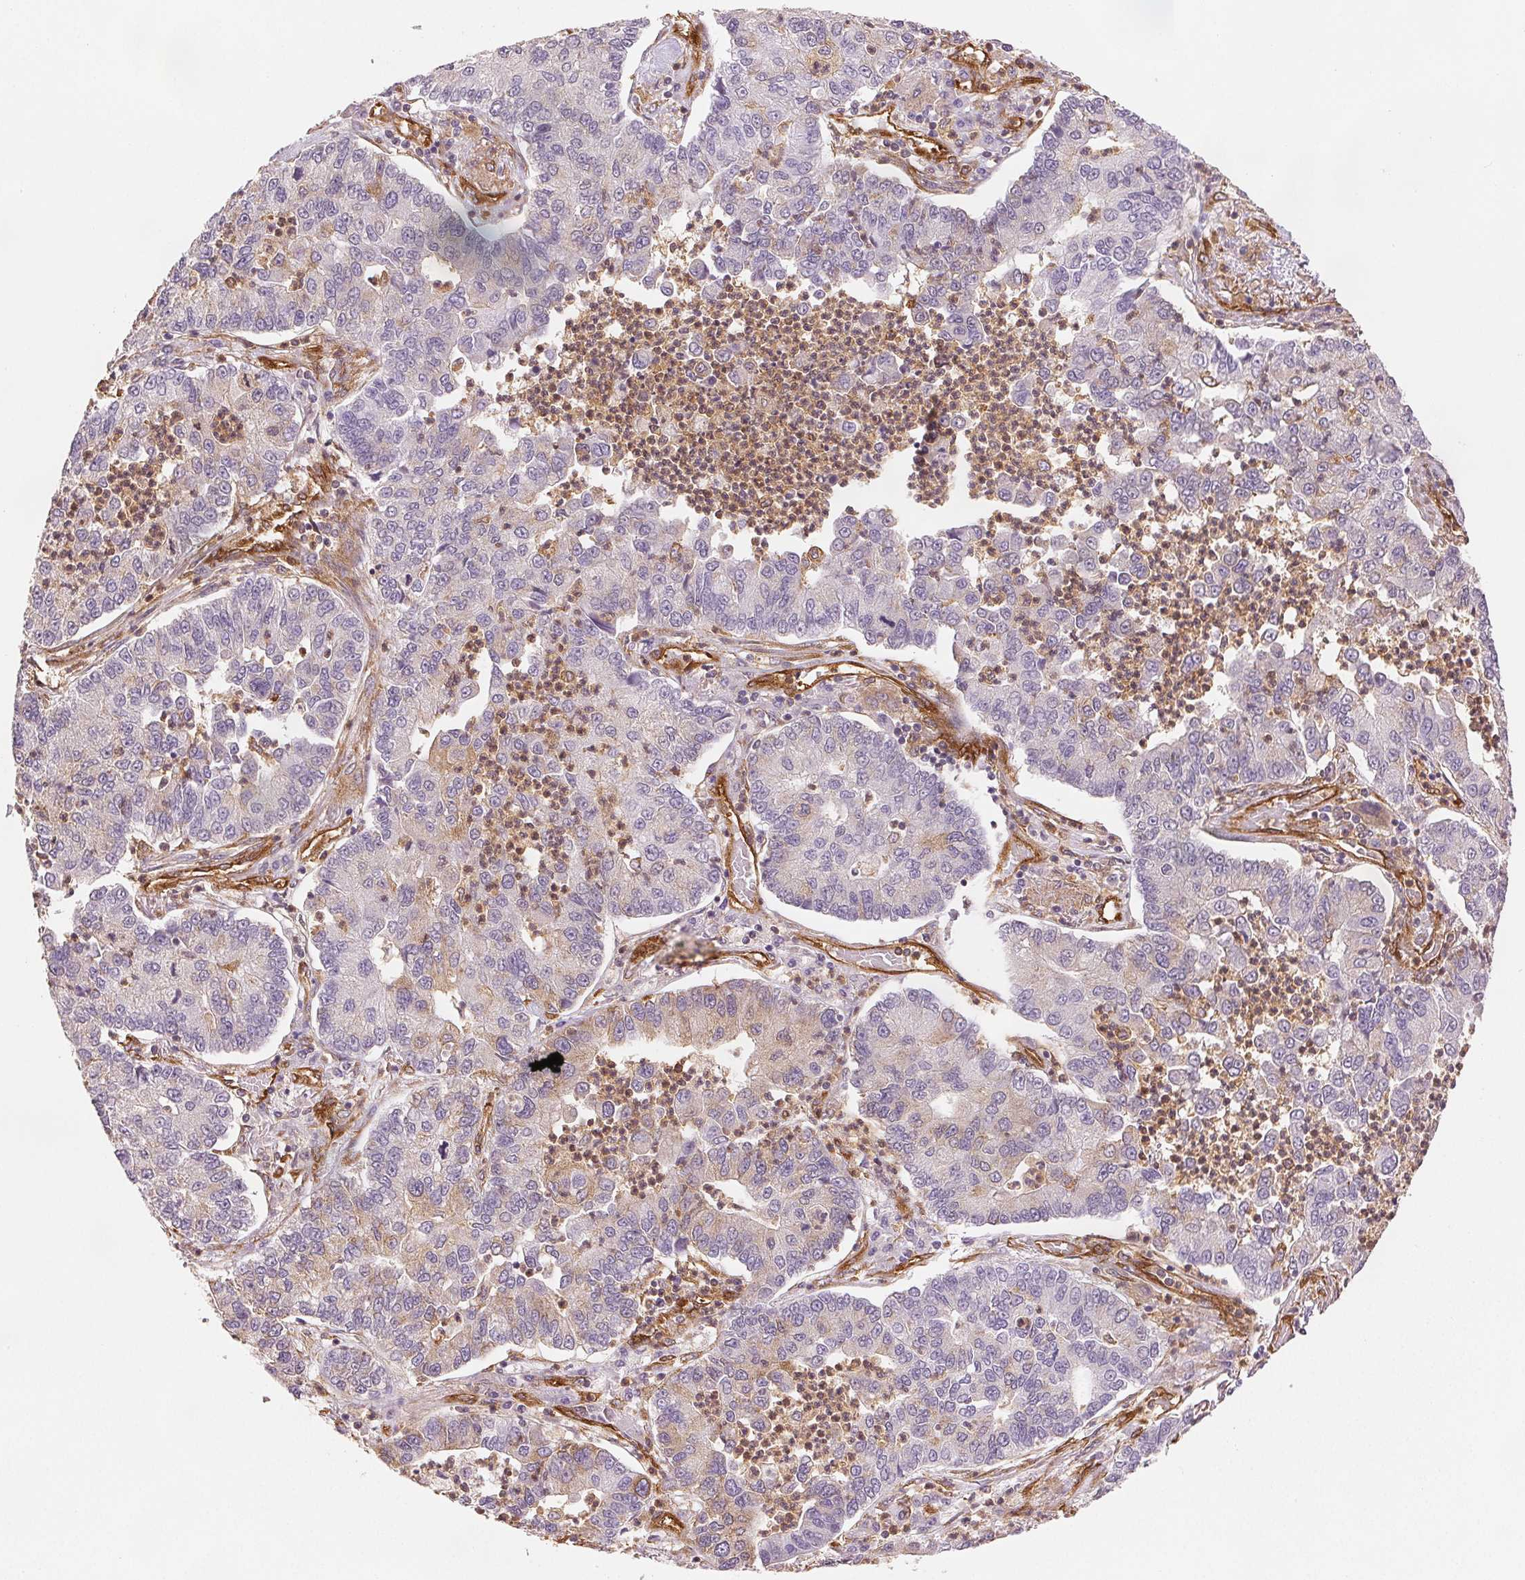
{"staining": {"intensity": "negative", "quantity": "none", "location": "none"}, "tissue": "lung cancer", "cell_type": "Tumor cells", "image_type": "cancer", "snomed": [{"axis": "morphology", "description": "Adenocarcinoma, NOS"}, {"axis": "topography", "description": "Lung"}], "caption": "Immunohistochemical staining of human lung cancer reveals no significant positivity in tumor cells.", "gene": "DIAPH2", "patient": {"sex": "female", "age": 57}}